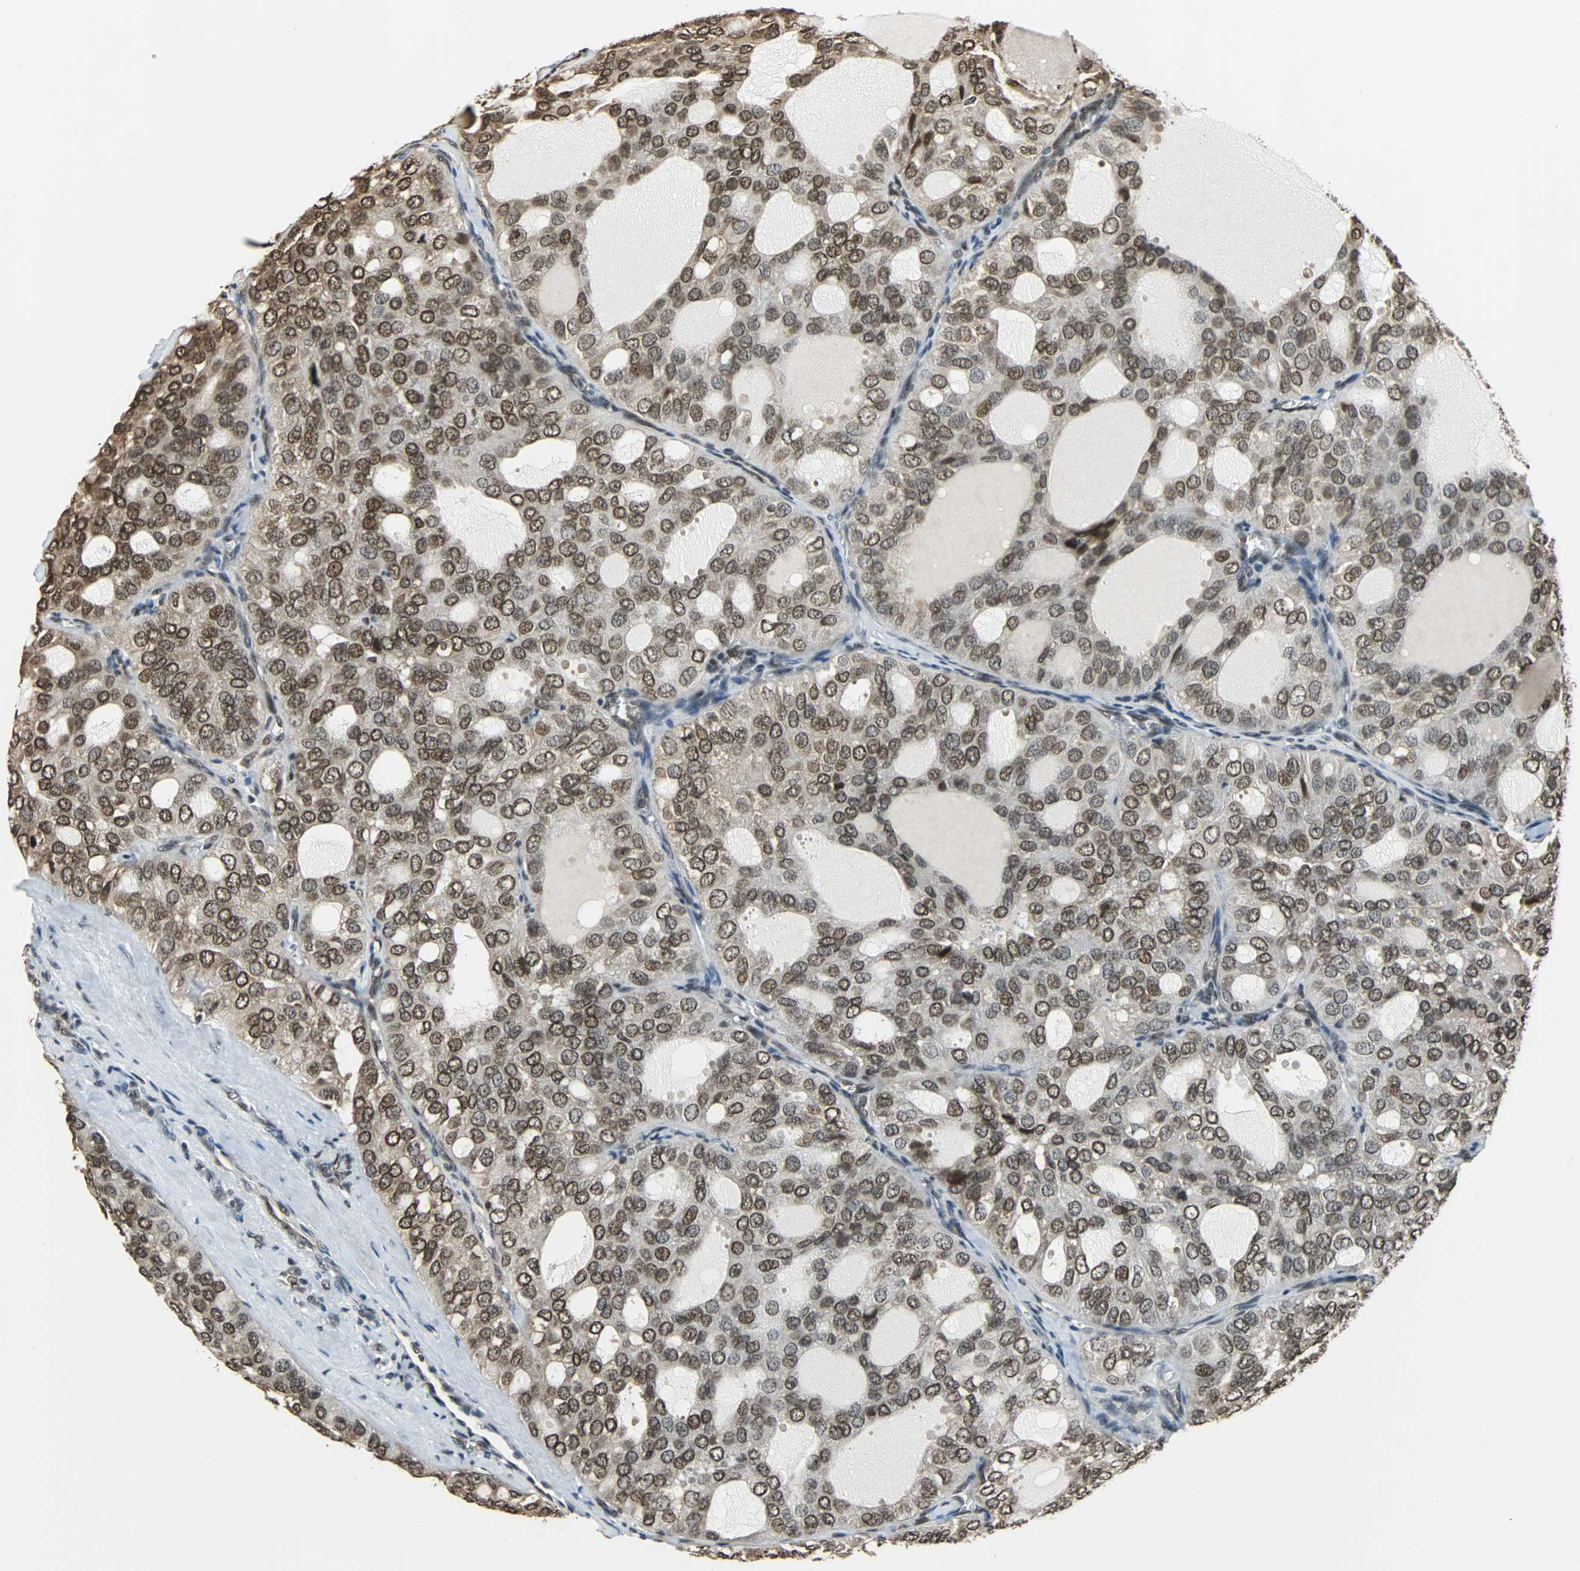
{"staining": {"intensity": "moderate", "quantity": ">75%", "location": "cytoplasmic/membranous,nuclear"}, "tissue": "thyroid cancer", "cell_type": "Tumor cells", "image_type": "cancer", "snomed": [{"axis": "morphology", "description": "Follicular adenoma carcinoma, NOS"}, {"axis": "topography", "description": "Thyroid gland"}], "caption": "High-magnification brightfield microscopy of thyroid cancer (follicular adenoma carcinoma) stained with DAB (3,3'-diaminobenzidine) (brown) and counterstained with hematoxylin (blue). tumor cells exhibit moderate cytoplasmic/membranous and nuclear expression is appreciated in approximately>75% of cells.", "gene": "REST", "patient": {"sex": "male", "age": 75}}